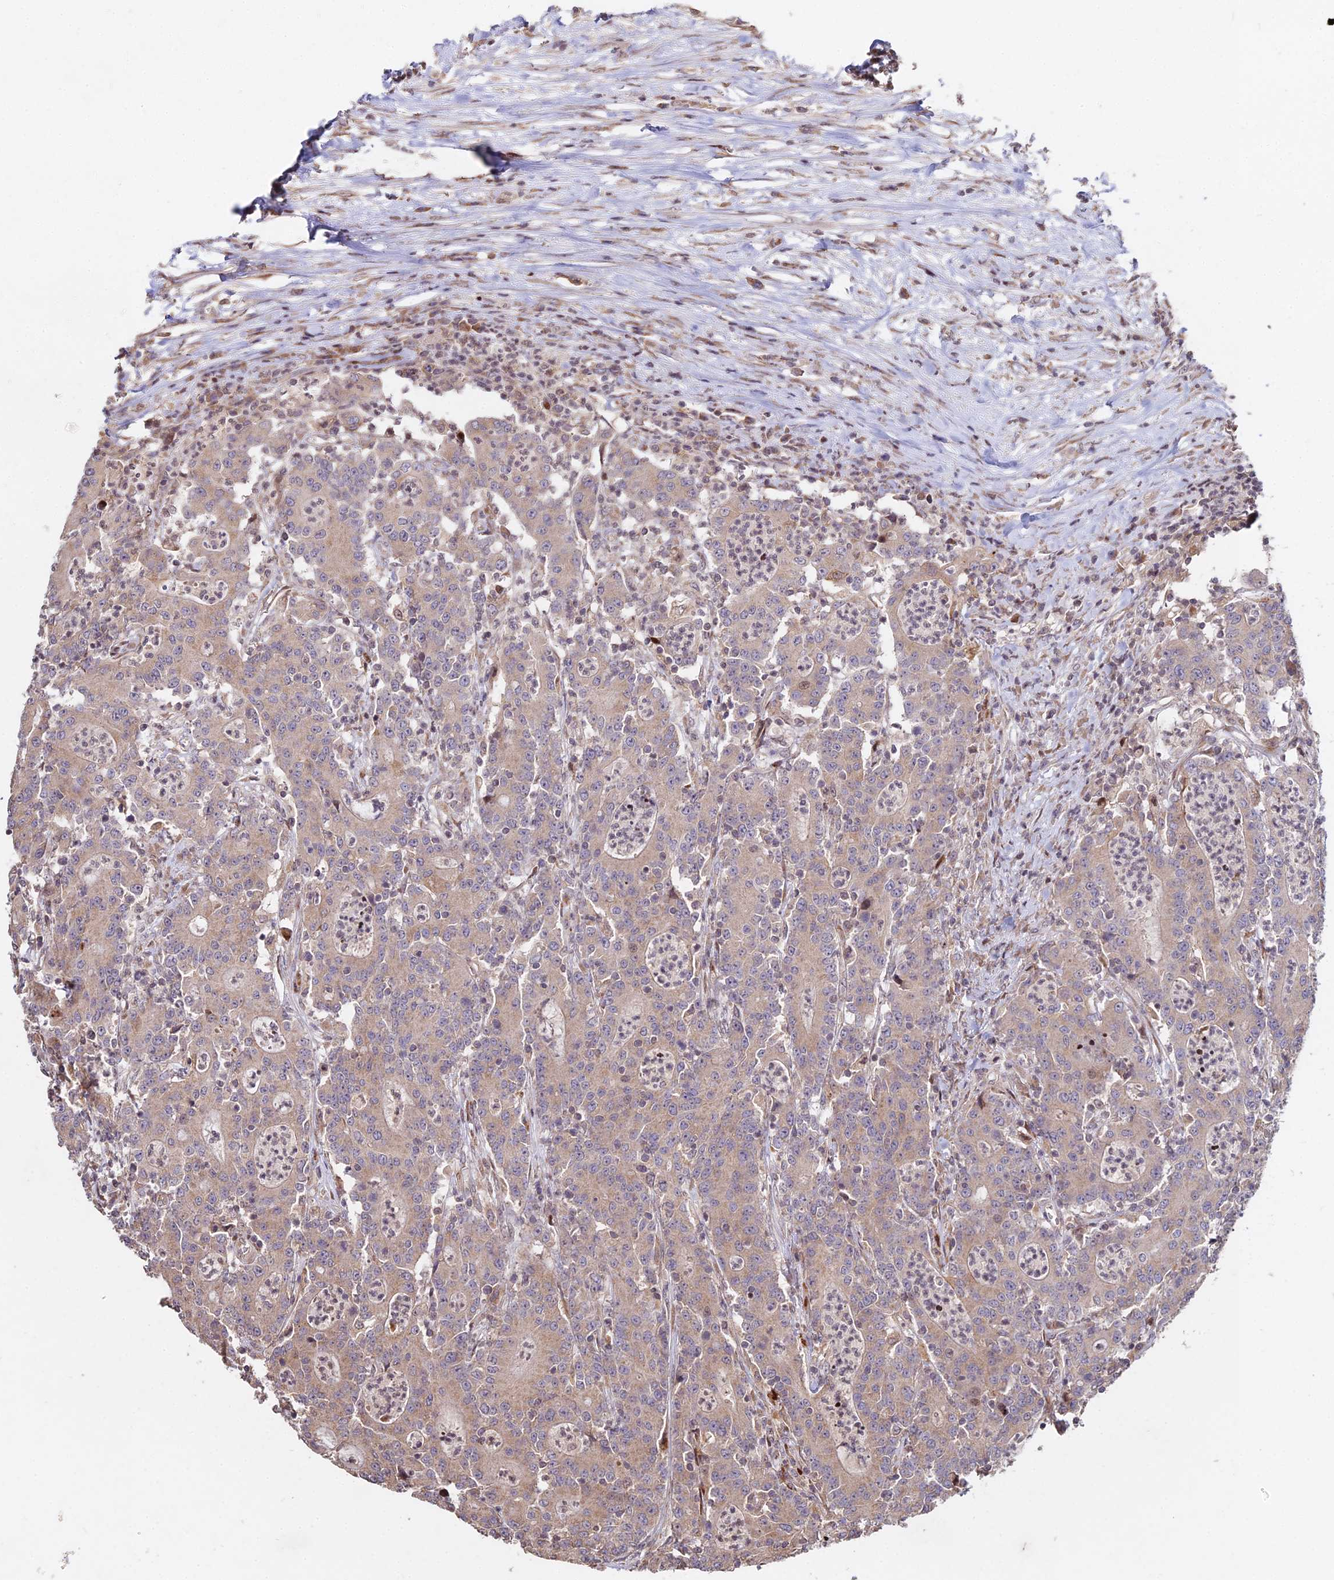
{"staining": {"intensity": "moderate", "quantity": ">75%", "location": "cytoplasmic/membranous"}, "tissue": "colorectal cancer", "cell_type": "Tumor cells", "image_type": "cancer", "snomed": [{"axis": "morphology", "description": "Adenocarcinoma, NOS"}, {"axis": "topography", "description": "Colon"}], "caption": "Brown immunohistochemical staining in human colorectal adenocarcinoma reveals moderate cytoplasmic/membranous positivity in about >75% of tumor cells.", "gene": "RBMS2", "patient": {"sex": "male", "age": 83}}